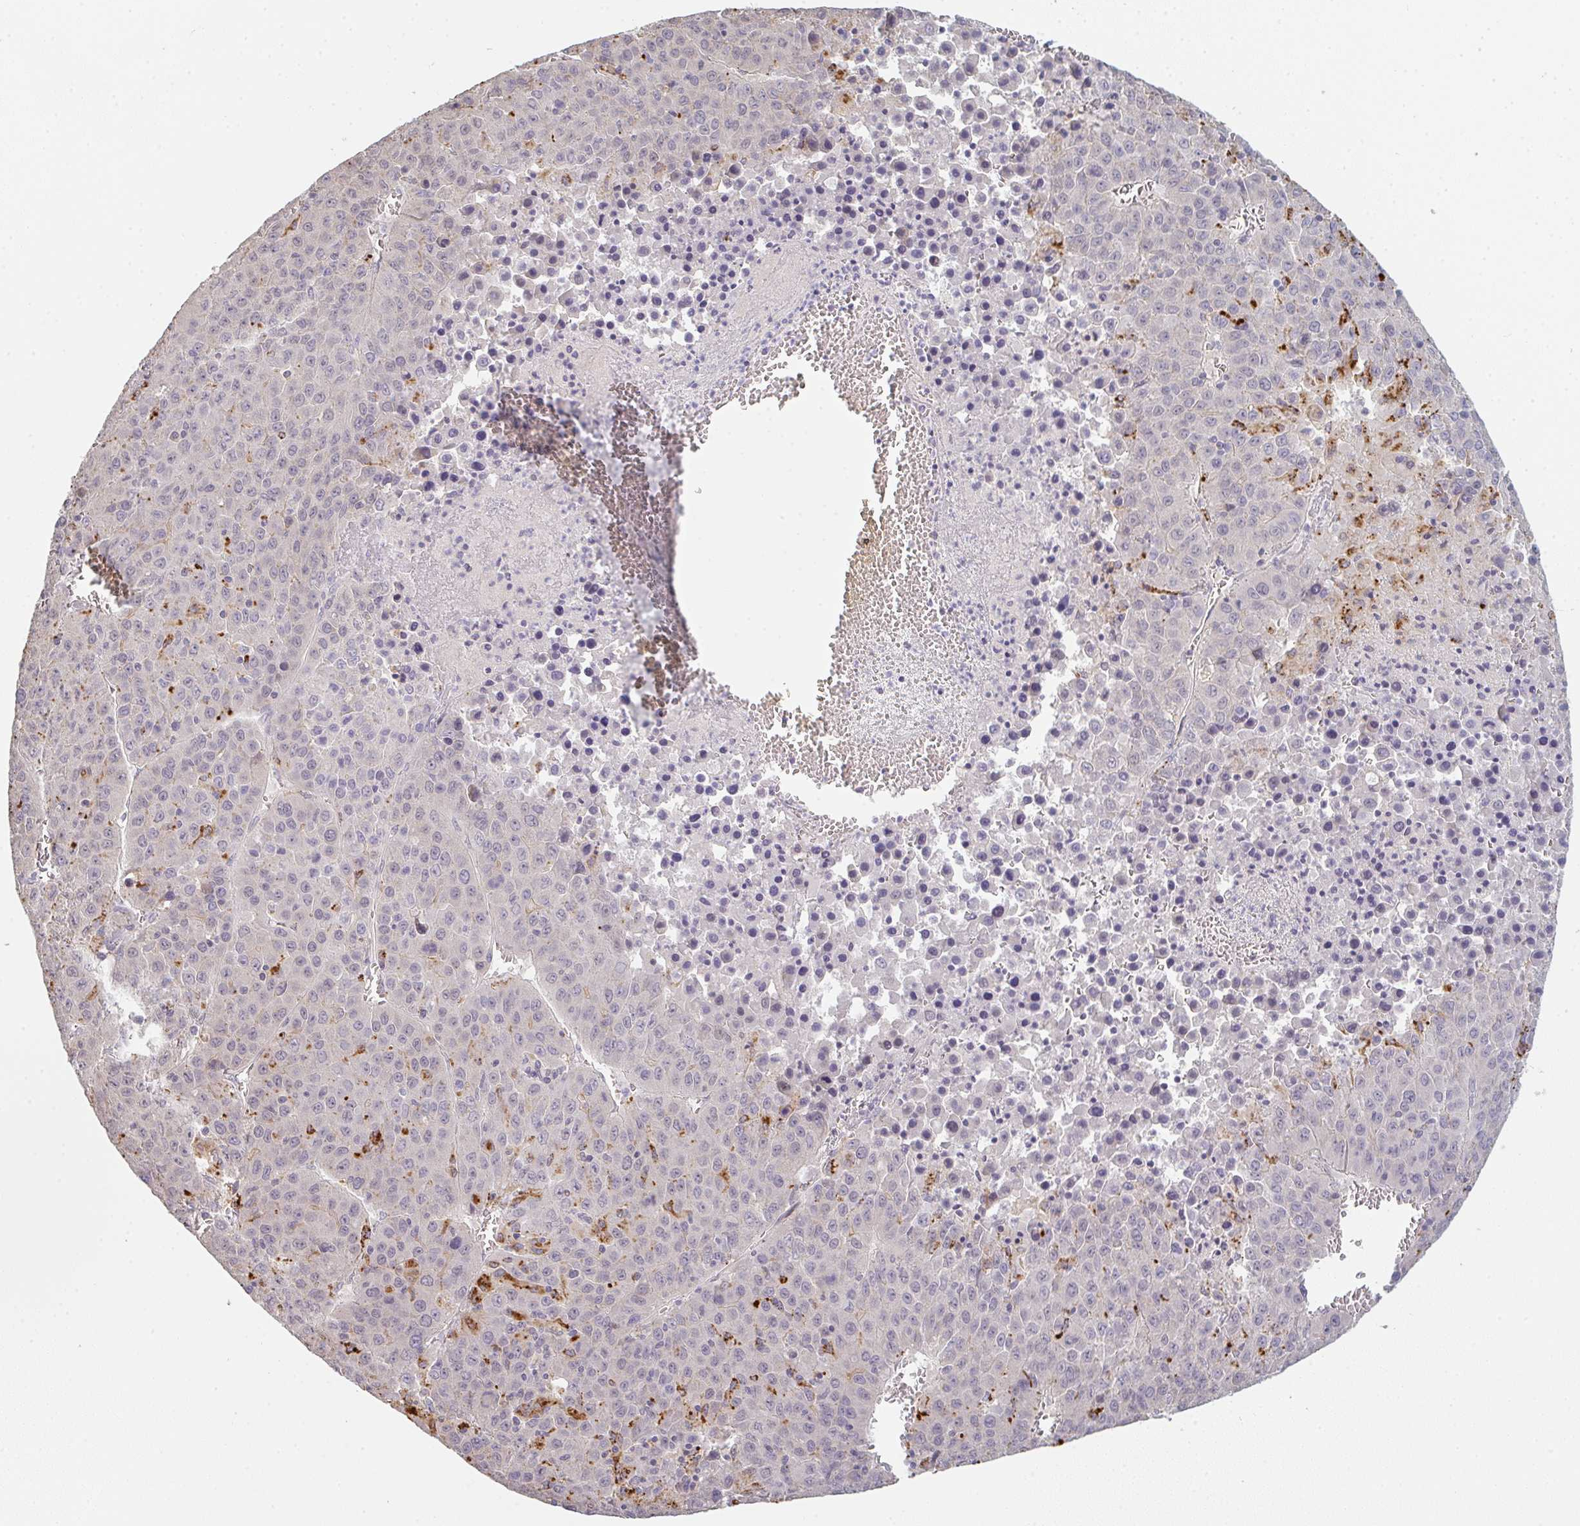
{"staining": {"intensity": "negative", "quantity": "none", "location": "none"}, "tissue": "liver cancer", "cell_type": "Tumor cells", "image_type": "cancer", "snomed": [{"axis": "morphology", "description": "Carcinoma, Hepatocellular, NOS"}, {"axis": "topography", "description": "Liver"}], "caption": "An IHC image of liver cancer is shown. There is no staining in tumor cells of liver cancer. (Stains: DAB immunohistochemistry (IHC) with hematoxylin counter stain, Microscopy: brightfield microscopy at high magnification).", "gene": "TMEM237", "patient": {"sex": "female", "age": 53}}